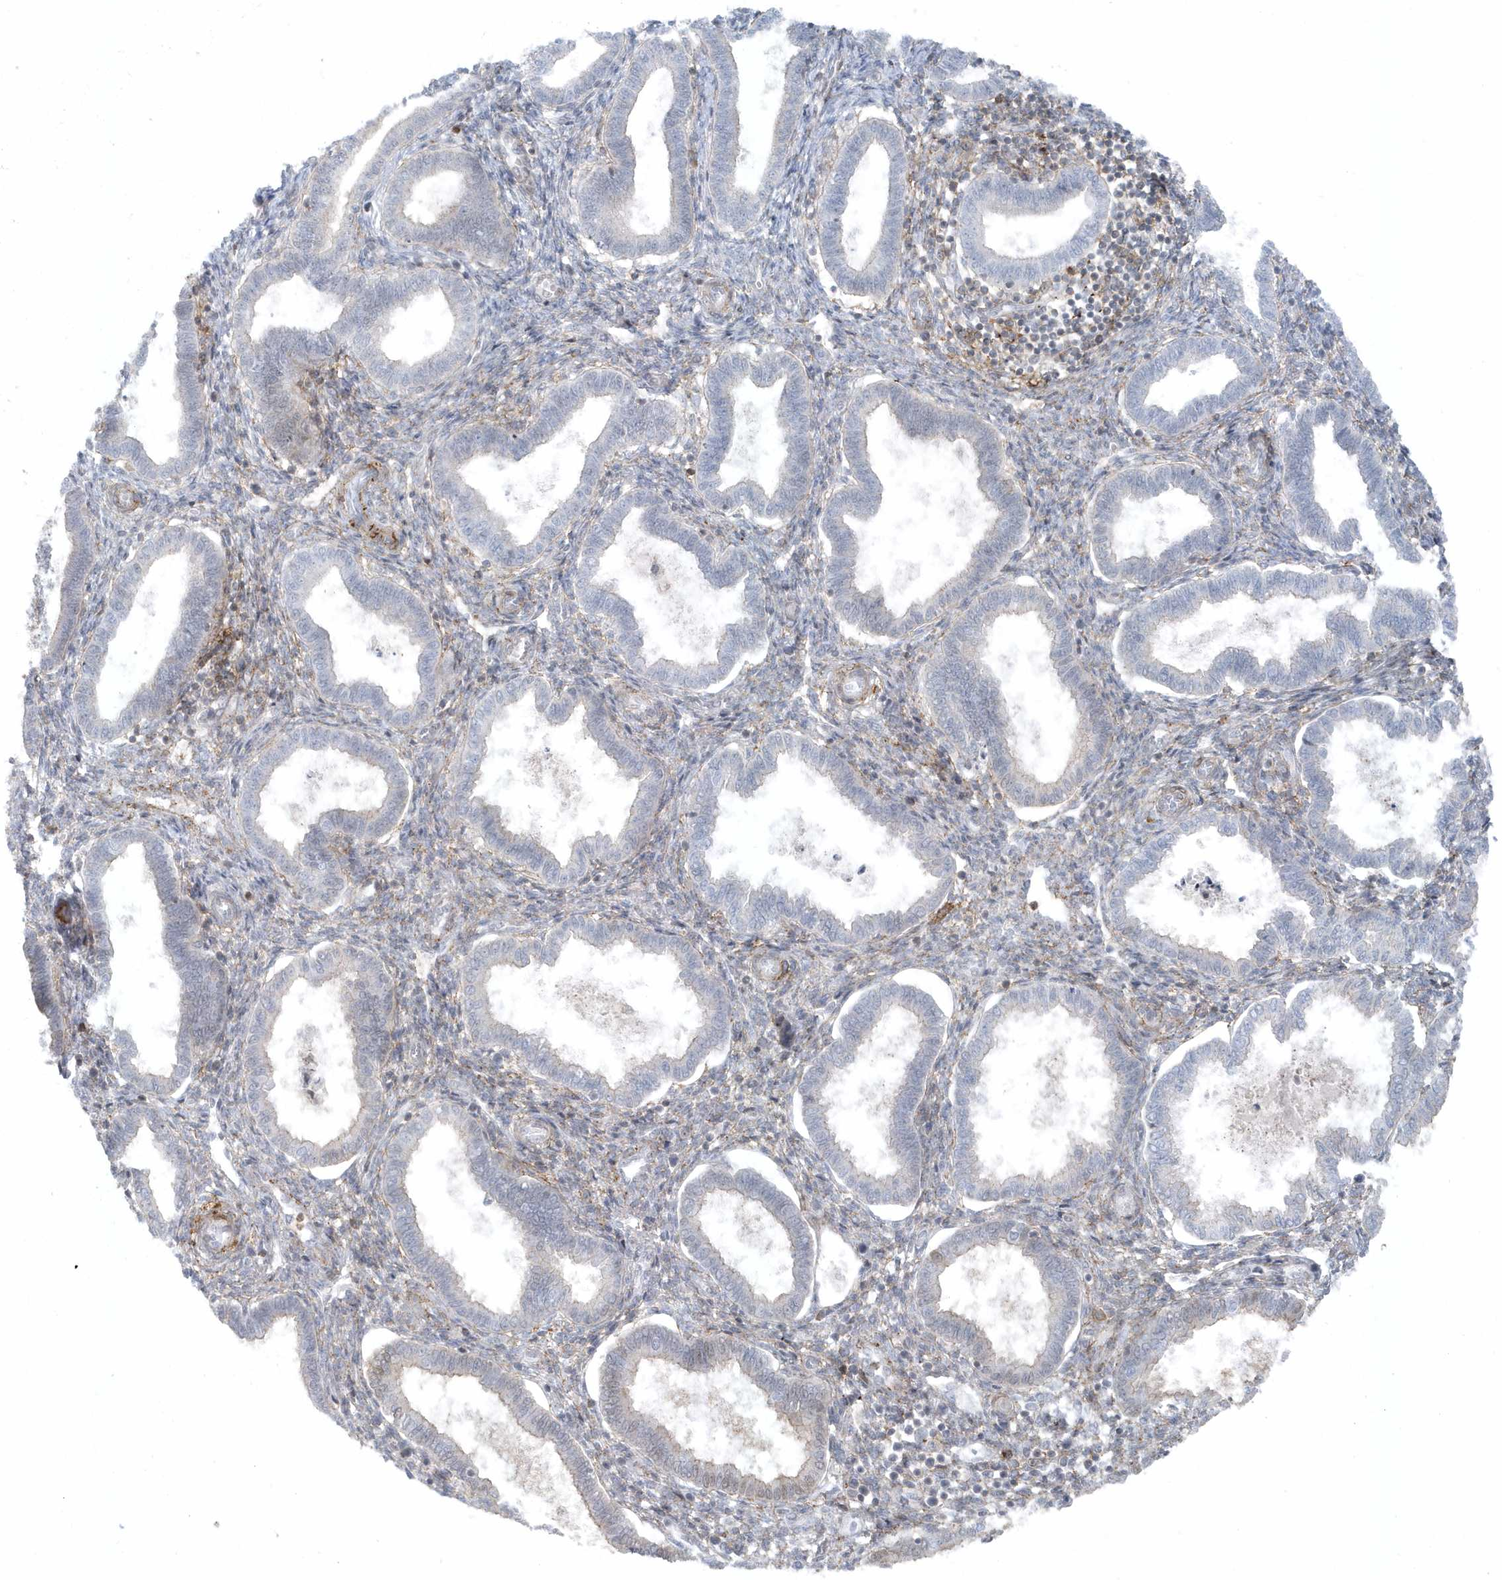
{"staining": {"intensity": "weak", "quantity": "<25%", "location": "cytoplasmic/membranous"}, "tissue": "endometrium", "cell_type": "Cells in endometrial stroma", "image_type": "normal", "snomed": [{"axis": "morphology", "description": "Normal tissue, NOS"}, {"axis": "topography", "description": "Endometrium"}], "caption": "The image reveals no significant staining in cells in endometrial stroma of endometrium.", "gene": "CACNB2", "patient": {"sex": "female", "age": 24}}